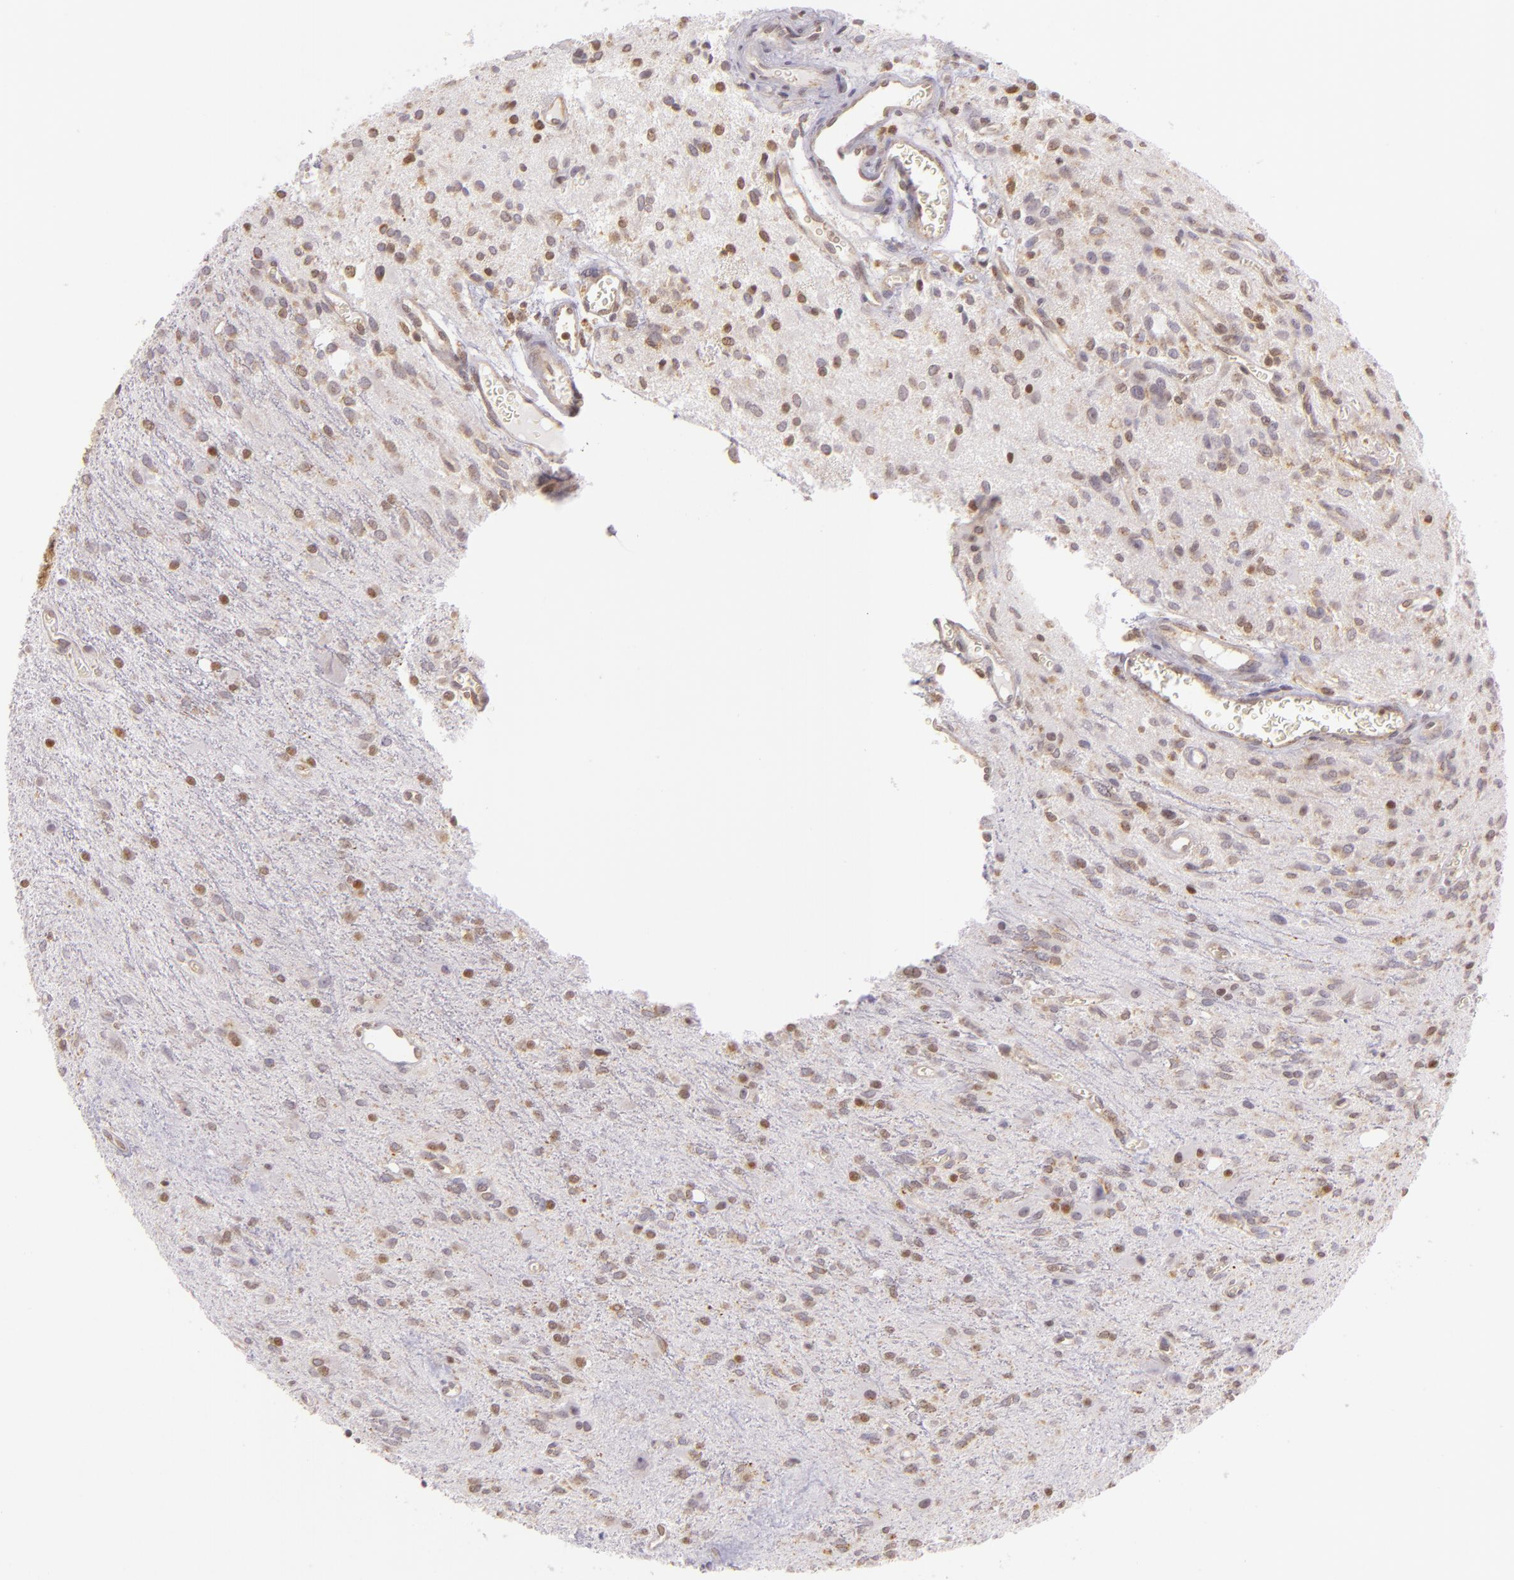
{"staining": {"intensity": "weak", "quantity": "25%-75%", "location": "nuclear"}, "tissue": "glioma", "cell_type": "Tumor cells", "image_type": "cancer", "snomed": [{"axis": "morphology", "description": "Glioma, malignant, Low grade"}, {"axis": "topography", "description": "Brain"}], "caption": "Protein analysis of malignant glioma (low-grade) tissue displays weak nuclear positivity in about 25%-75% of tumor cells.", "gene": "IMPDH1", "patient": {"sex": "female", "age": 15}}